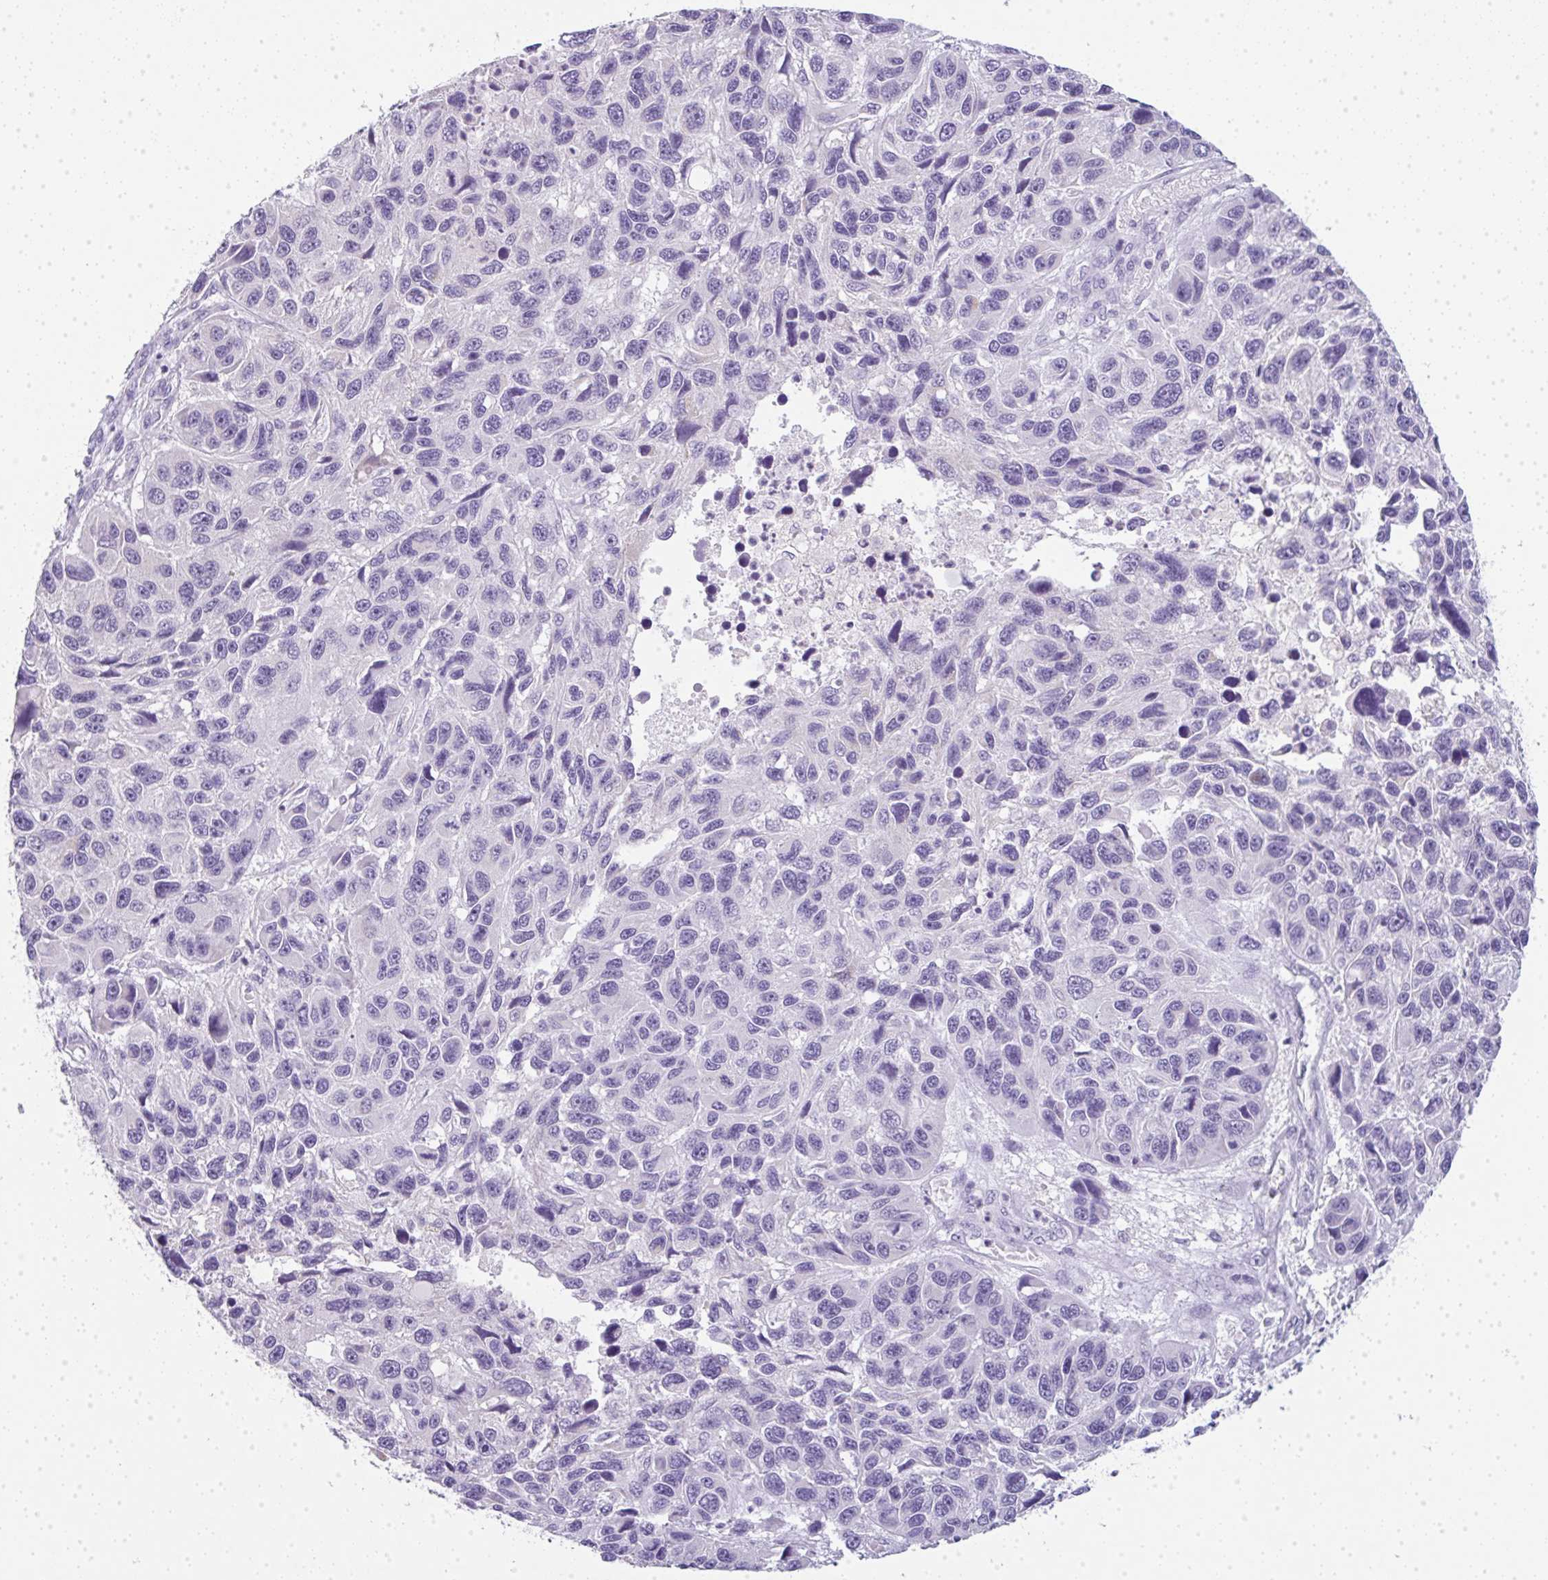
{"staining": {"intensity": "negative", "quantity": "none", "location": "none"}, "tissue": "melanoma", "cell_type": "Tumor cells", "image_type": "cancer", "snomed": [{"axis": "morphology", "description": "Malignant melanoma, NOS"}, {"axis": "topography", "description": "Skin"}], "caption": "Melanoma was stained to show a protein in brown. There is no significant staining in tumor cells. Brightfield microscopy of IHC stained with DAB (3,3'-diaminobenzidine) (brown) and hematoxylin (blue), captured at high magnification.", "gene": "LPAR4", "patient": {"sex": "male", "age": 53}}